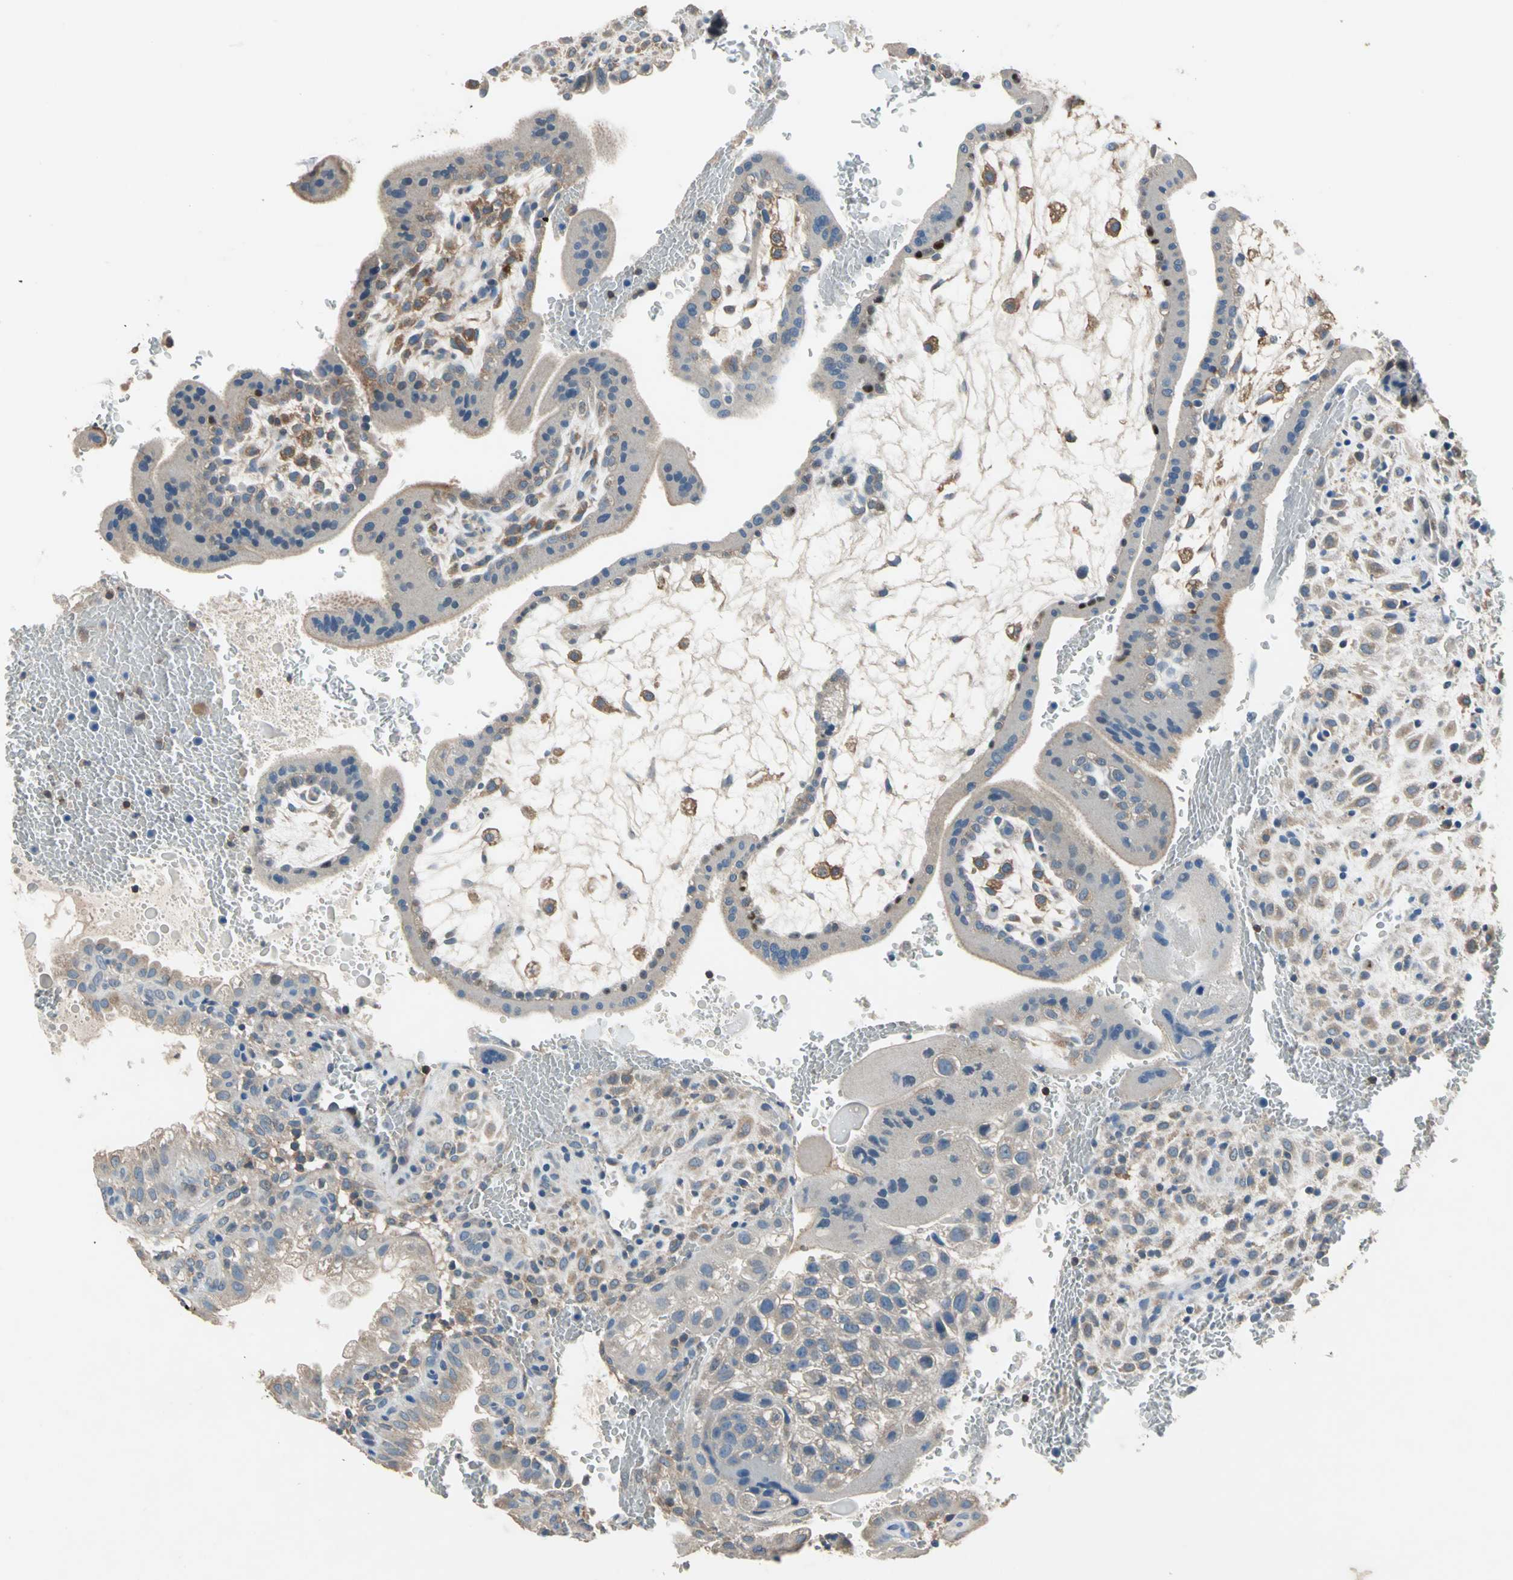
{"staining": {"intensity": "weak", "quantity": ">75%", "location": "cytoplasmic/membranous"}, "tissue": "placenta", "cell_type": "Decidual cells", "image_type": "normal", "snomed": [{"axis": "morphology", "description": "Normal tissue, NOS"}, {"axis": "topography", "description": "Placenta"}], "caption": "A brown stain highlights weak cytoplasmic/membranous expression of a protein in decidual cells of unremarkable human placenta.", "gene": "PRKCA", "patient": {"sex": "female", "age": 35}}